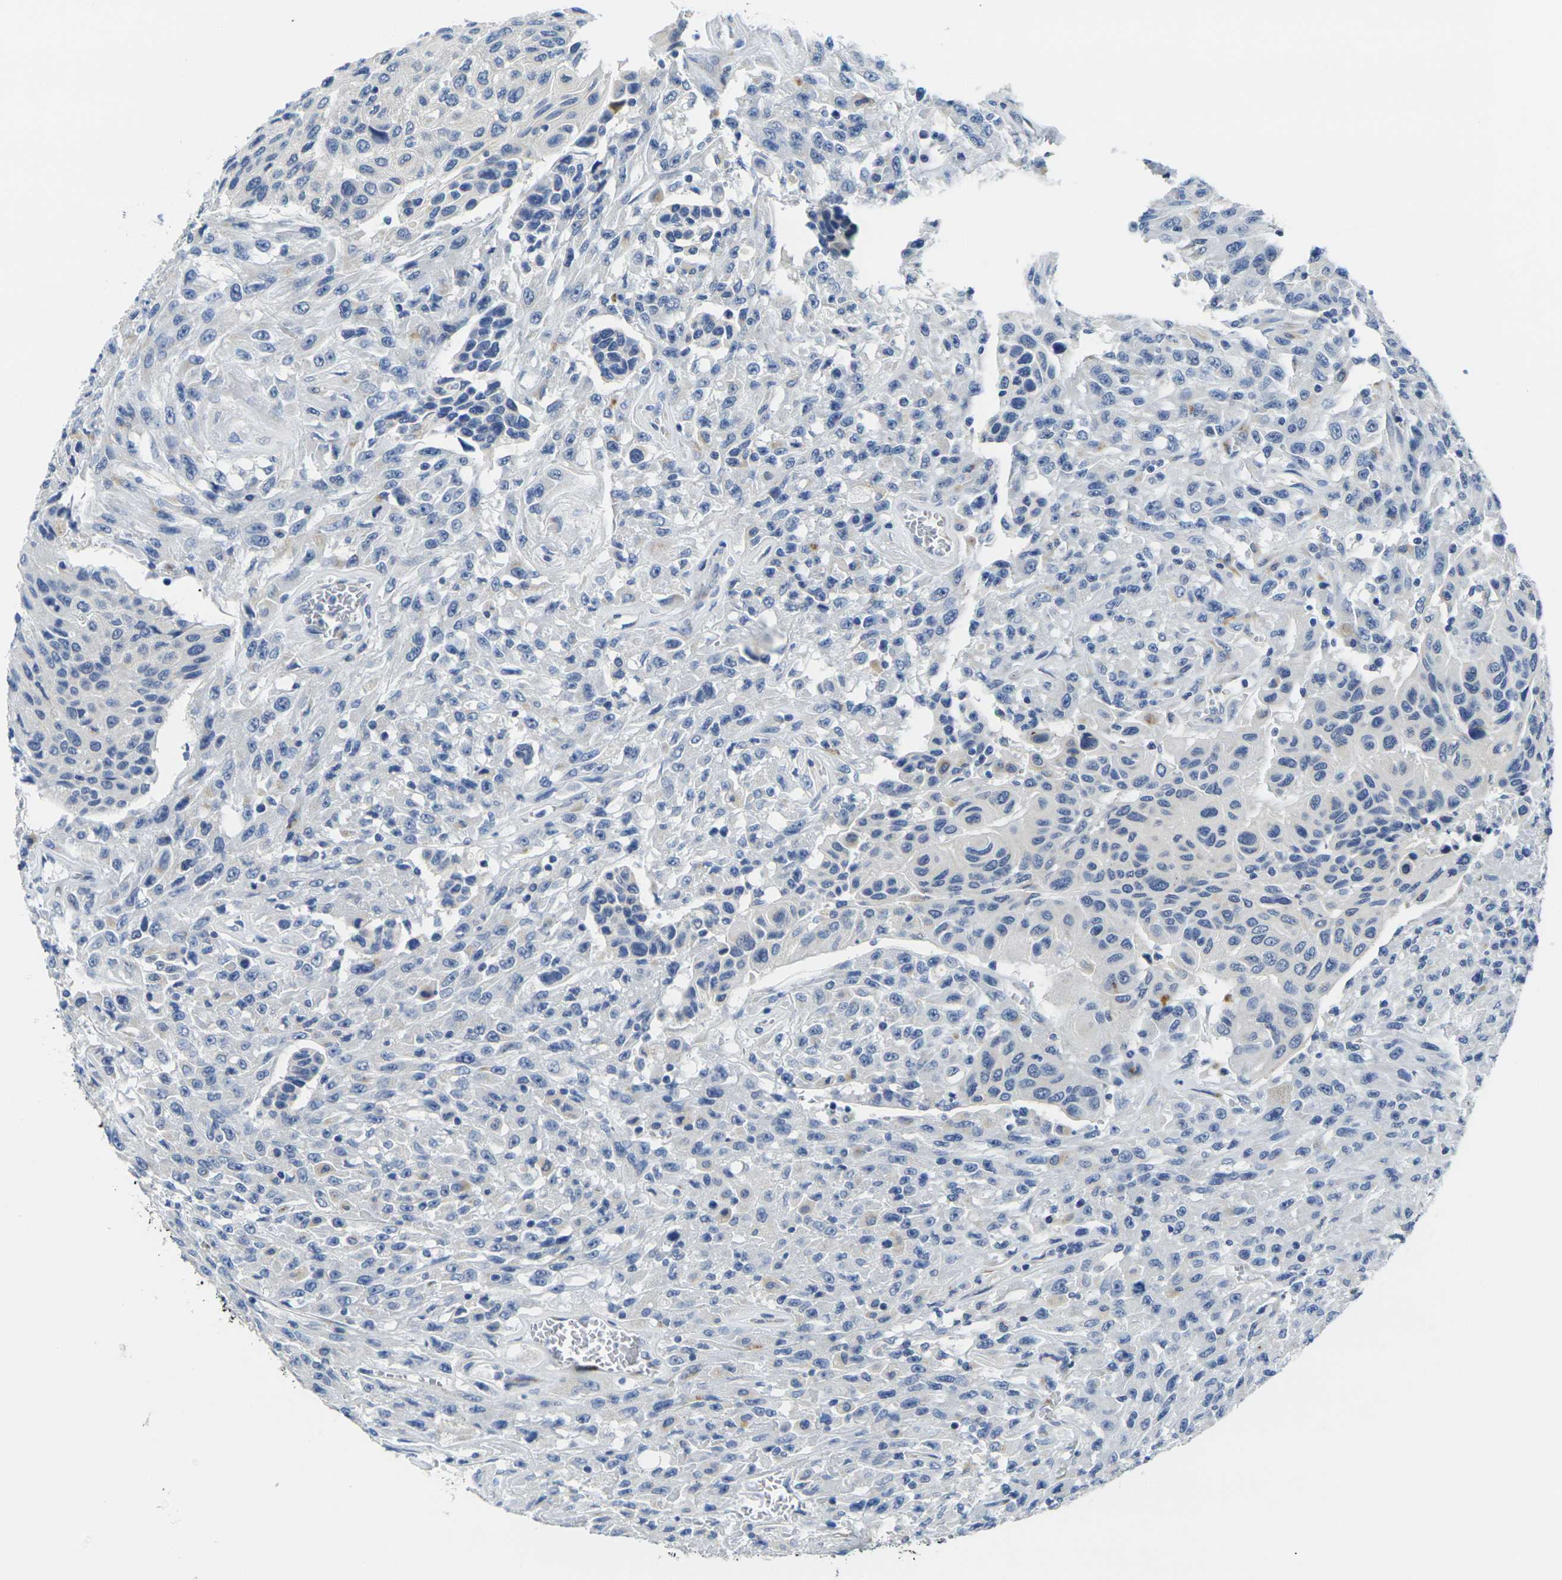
{"staining": {"intensity": "negative", "quantity": "none", "location": "none"}, "tissue": "urothelial cancer", "cell_type": "Tumor cells", "image_type": "cancer", "snomed": [{"axis": "morphology", "description": "Urothelial carcinoma, High grade"}, {"axis": "topography", "description": "Urinary bladder"}], "caption": "High magnification brightfield microscopy of high-grade urothelial carcinoma stained with DAB (3,3'-diaminobenzidine) (brown) and counterstained with hematoxylin (blue): tumor cells show no significant expression.", "gene": "CRK", "patient": {"sex": "male", "age": 66}}